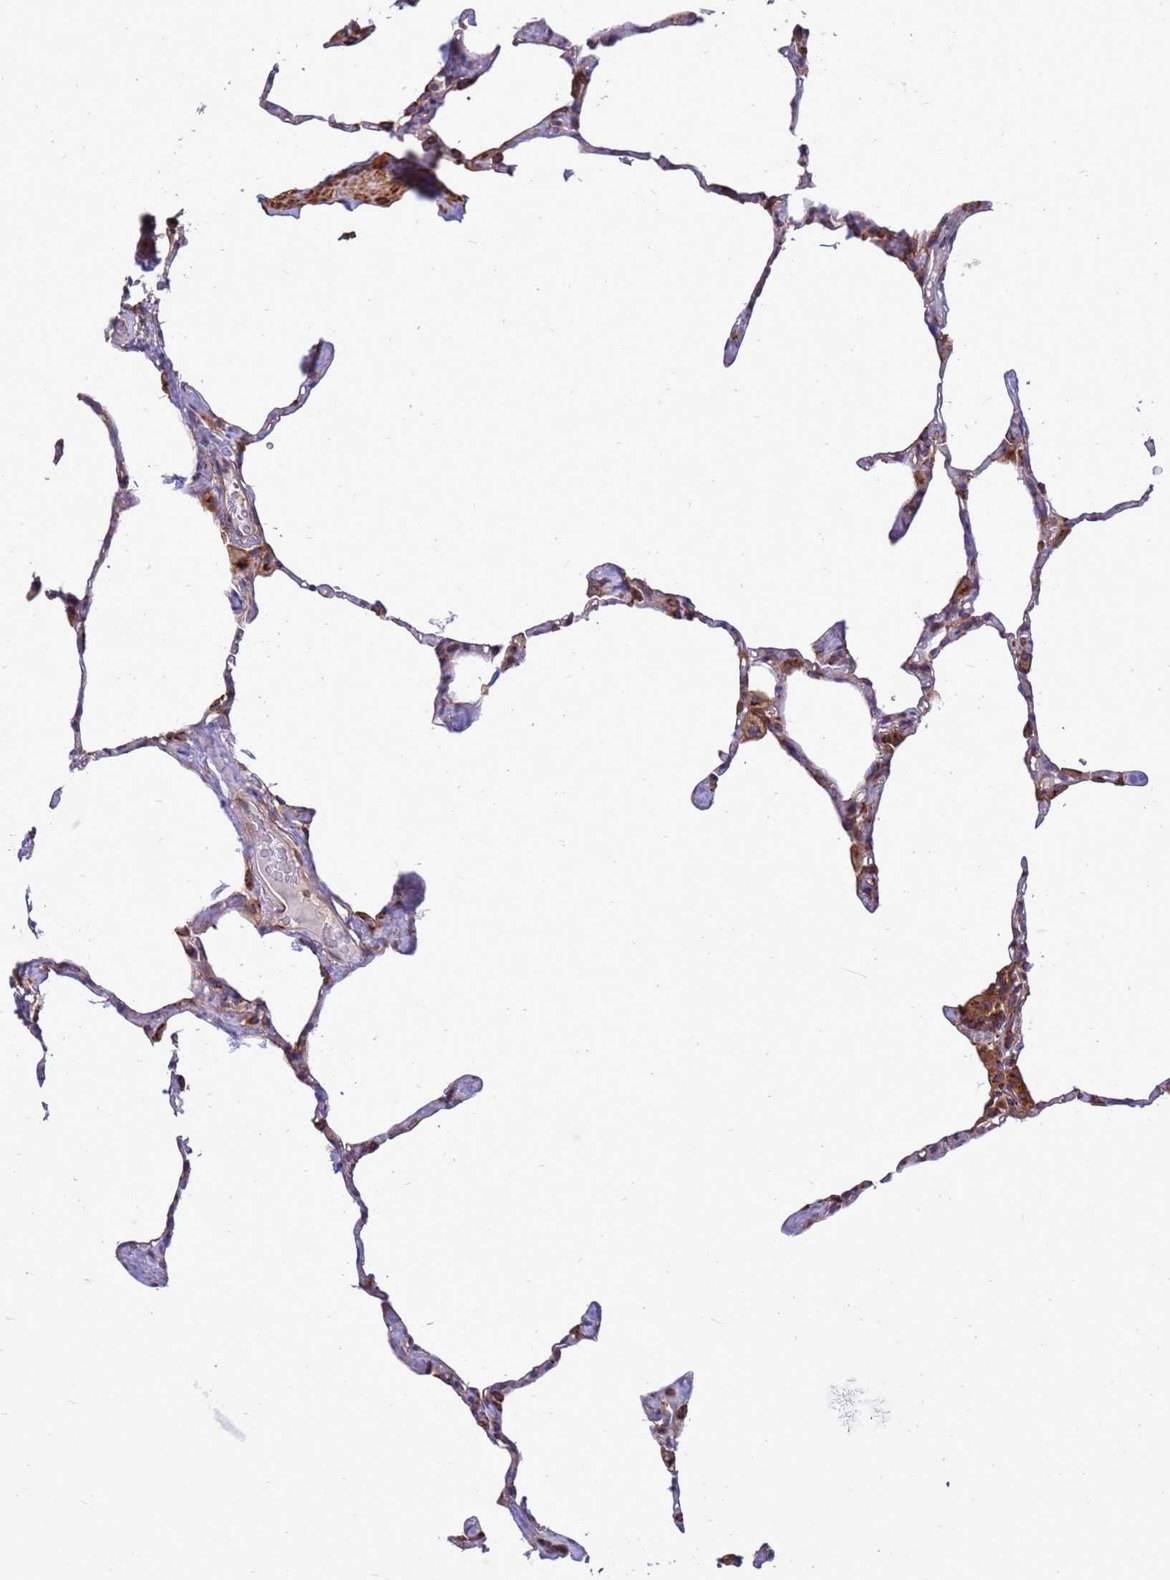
{"staining": {"intensity": "moderate", "quantity": "<25%", "location": "cytoplasmic/membranous"}, "tissue": "lung", "cell_type": "Alveolar cells", "image_type": "normal", "snomed": [{"axis": "morphology", "description": "Normal tissue, NOS"}, {"axis": "topography", "description": "Lung"}], "caption": "Protein staining of normal lung exhibits moderate cytoplasmic/membranous staining in approximately <25% of alveolar cells. The staining is performed using DAB (3,3'-diaminobenzidine) brown chromogen to label protein expression. The nuclei are counter-stained blue using hematoxylin.", "gene": "ZC3HAV1", "patient": {"sex": "male", "age": 65}}